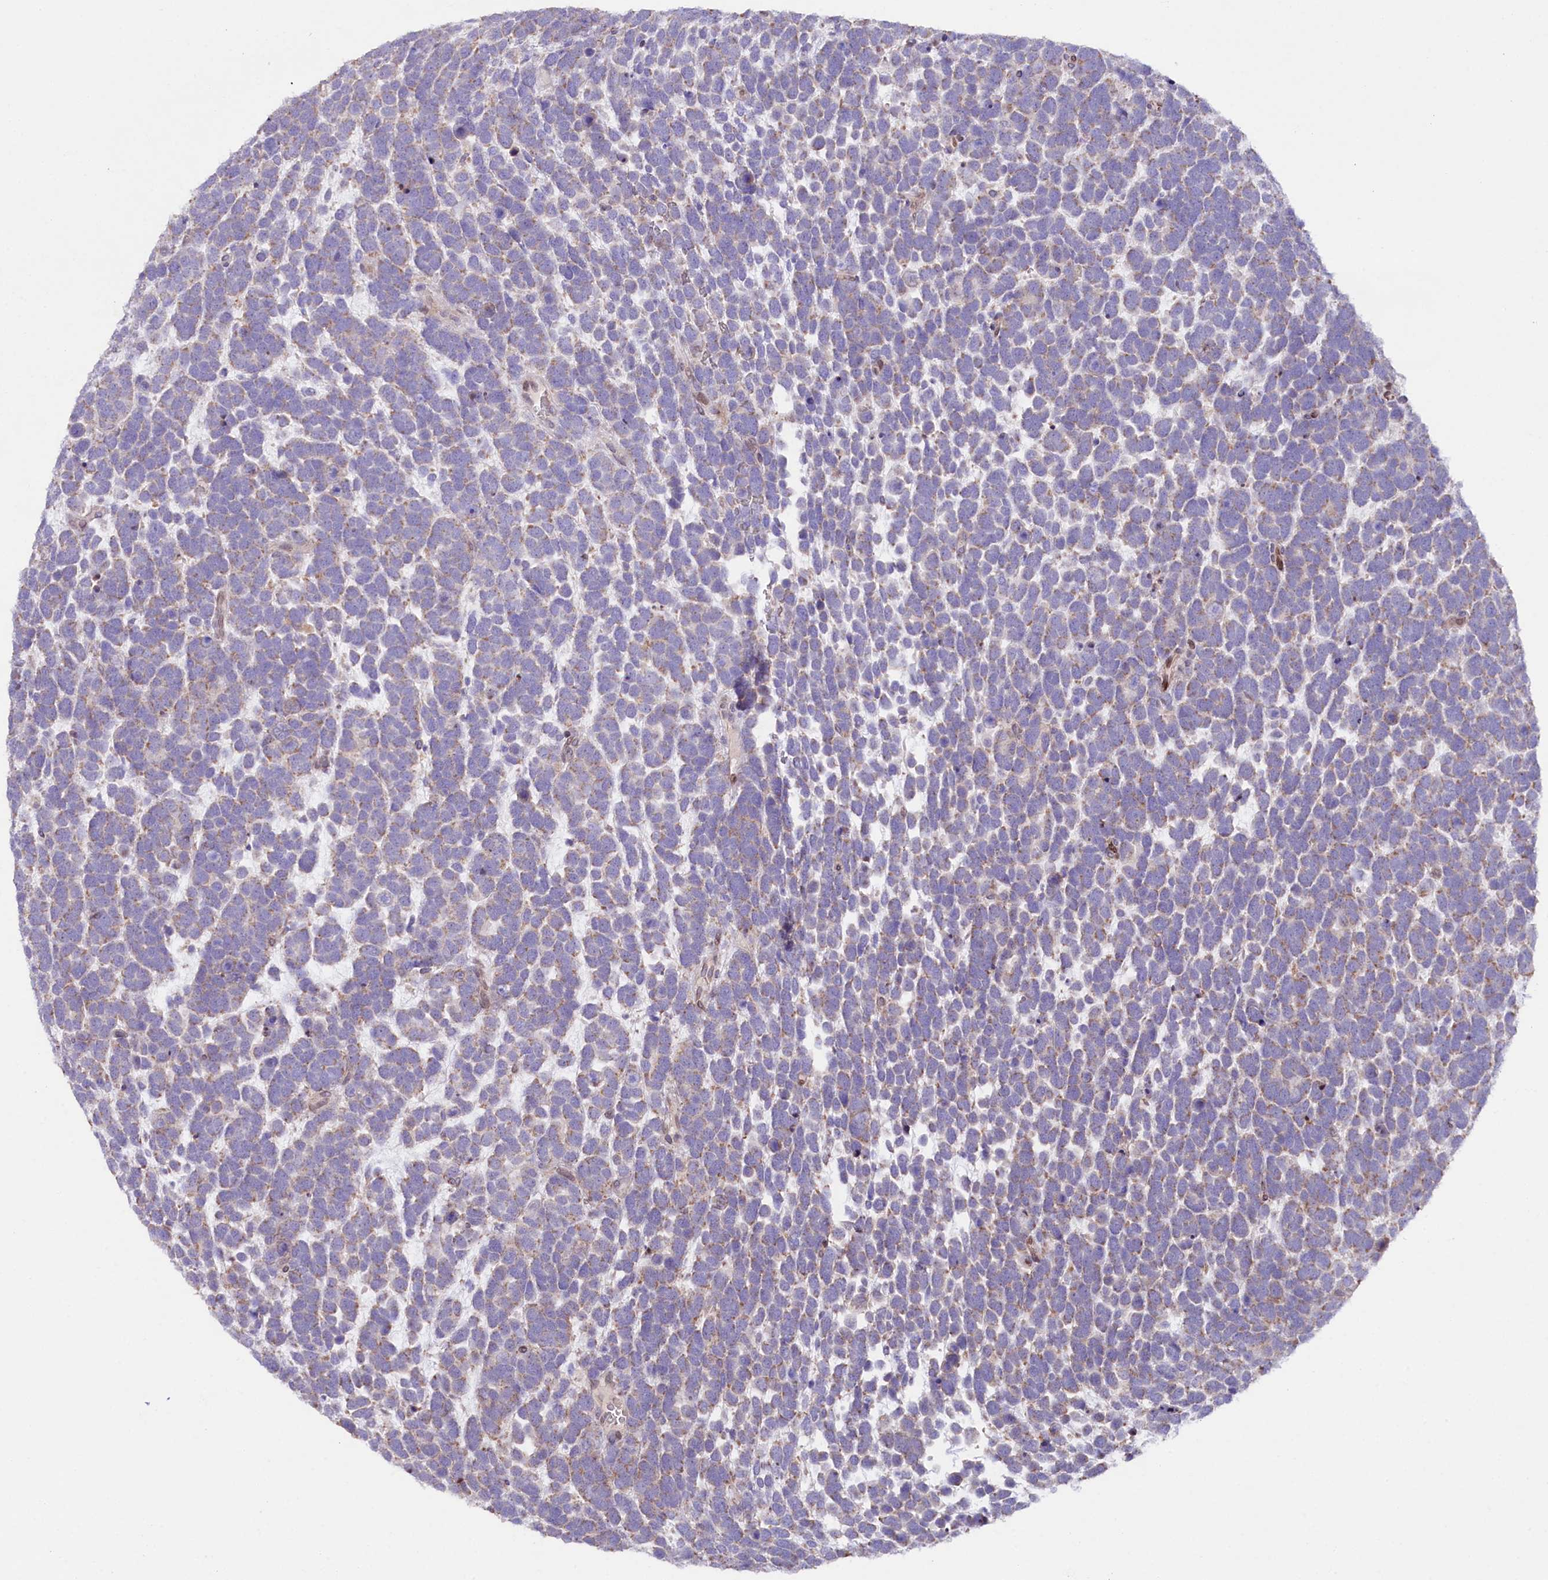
{"staining": {"intensity": "weak", "quantity": "<25%", "location": "cytoplasmic/membranous"}, "tissue": "urothelial cancer", "cell_type": "Tumor cells", "image_type": "cancer", "snomed": [{"axis": "morphology", "description": "Urothelial carcinoma, High grade"}, {"axis": "topography", "description": "Urinary bladder"}], "caption": "IHC image of neoplastic tissue: urothelial carcinoma (high-grade) stained with DAB exhibits no significant protein expression in tumor cells. (DAB (3,3'-diaminobenzidine) immunohistochemistry, high magnification).", "gene": "ZNF226", "patient": {"sex": "female", "age": 82}}